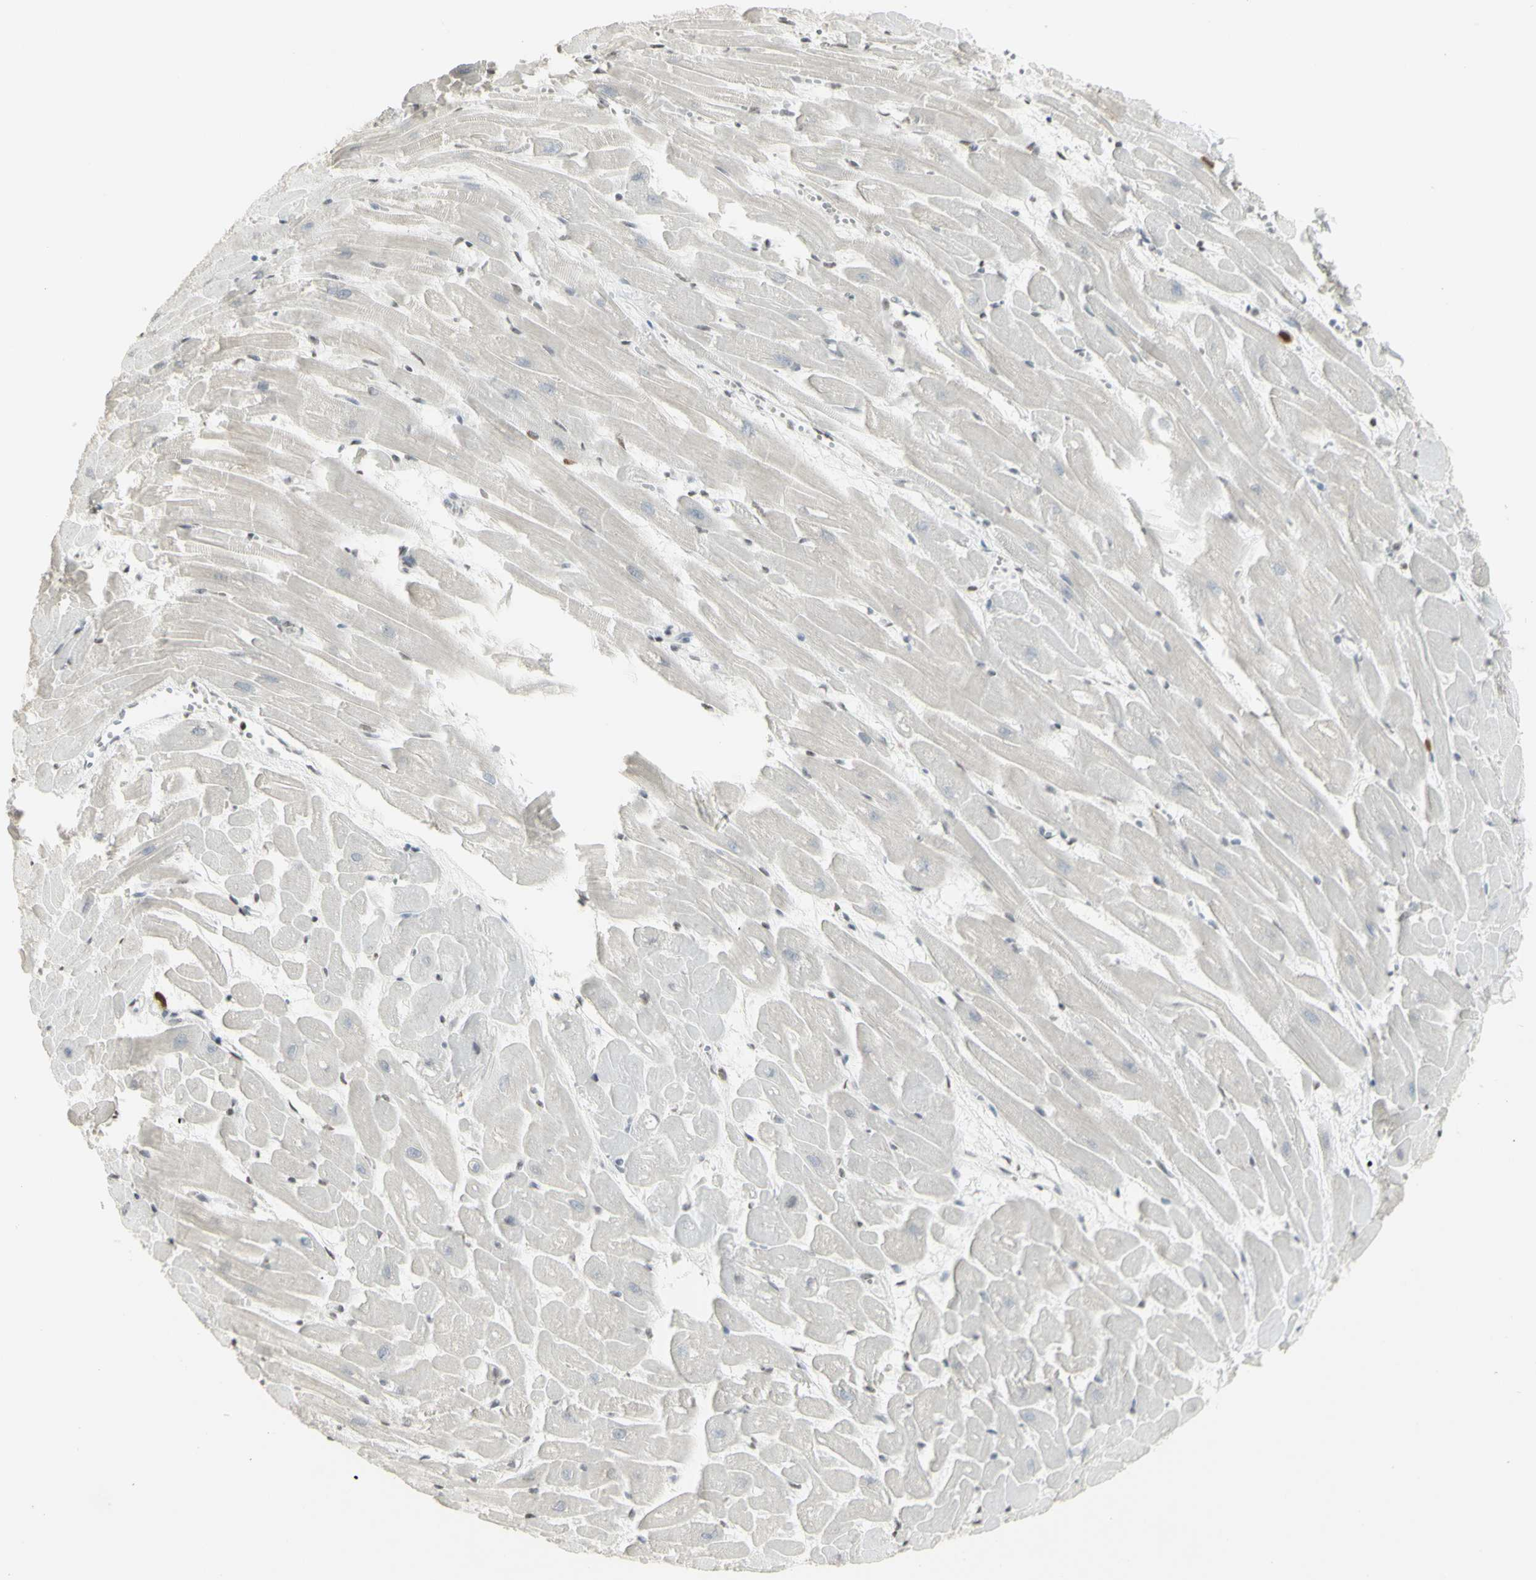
{"staining": {"intensity": "negative", "quantity": "none", "location": "none"}, "tissue": "heart muscle", "cell_type": "Cardiomyocytes", "image_type": "normal", "snomed": [{"axis": "morphology", "description": "Normal tissue, NOS"}, {"axis": "topography", "description": "Heart"}], "caption": "High power microscopy photomicrograph of an IHC photomicrograph of unremarkable heart muscle, revealing no significant positivity in cardiomyocytes. (DAB (3,3'-diaminobenzidine) immunohistochemistry (IHC), high magnification).", "gene": "MUC5AC", "patient": {"sex": "female", "age": 19}}